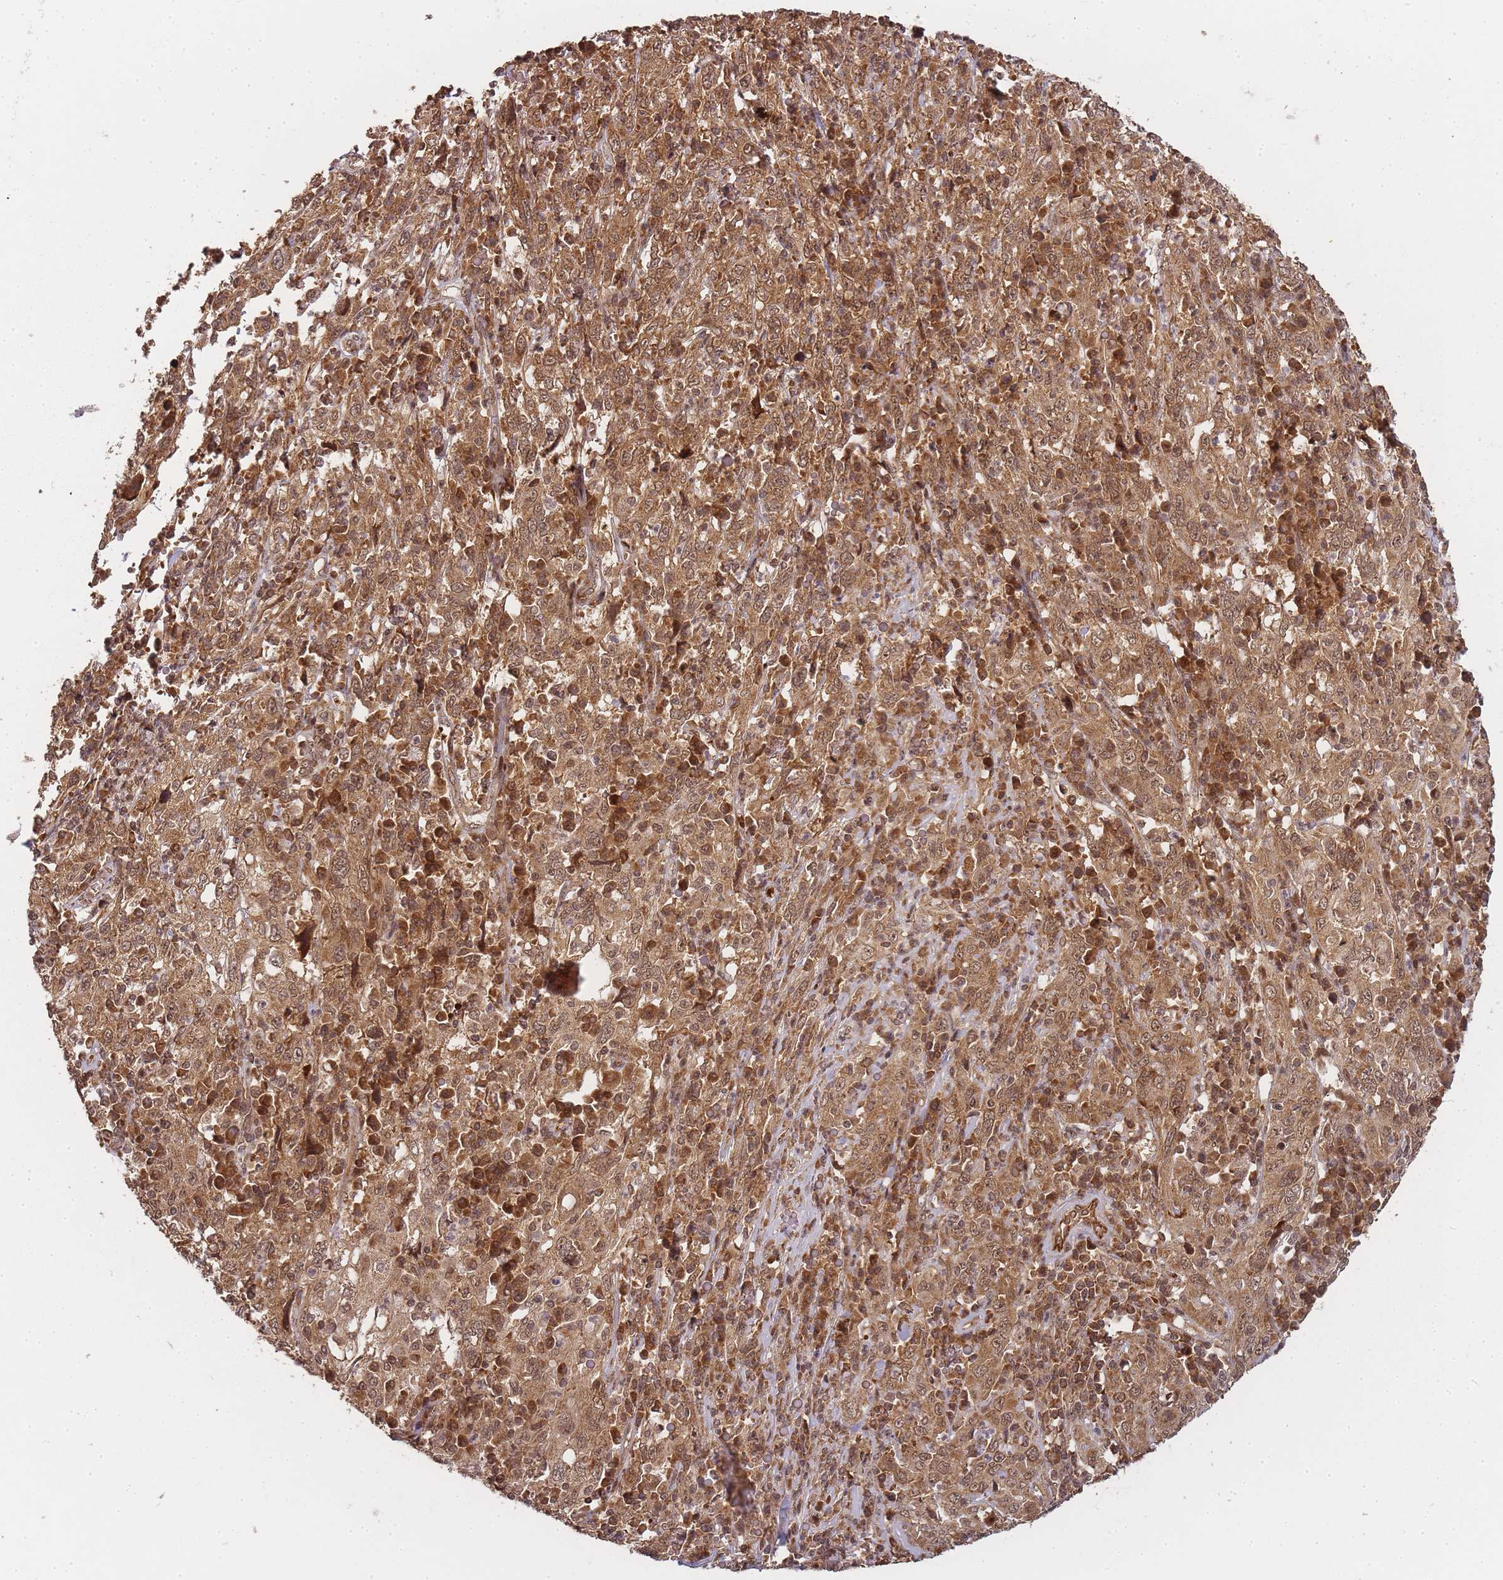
{"staining": {"intensity": "moderate", "quantity": ">75%", "location": "cytoplasmic/membranous,nuclear"}, "tissue": "cervical cancer", "cell_type": "Tumor cells", "image_type": "cancer", "snomed": [{"axis": "morphology", "description": "Squamous cell carcinoma, NOS"}, {"axis": "topography", "description": "Cervix"}], "caption": "Moderate cytoplasmic/membranous and nuclear positivity is seen in about >75% of tumor cells in cervical cancer (squamous cell carcinoma).", "gene": "ZNF497", "patient": {"sex": "female", "age": 46}}